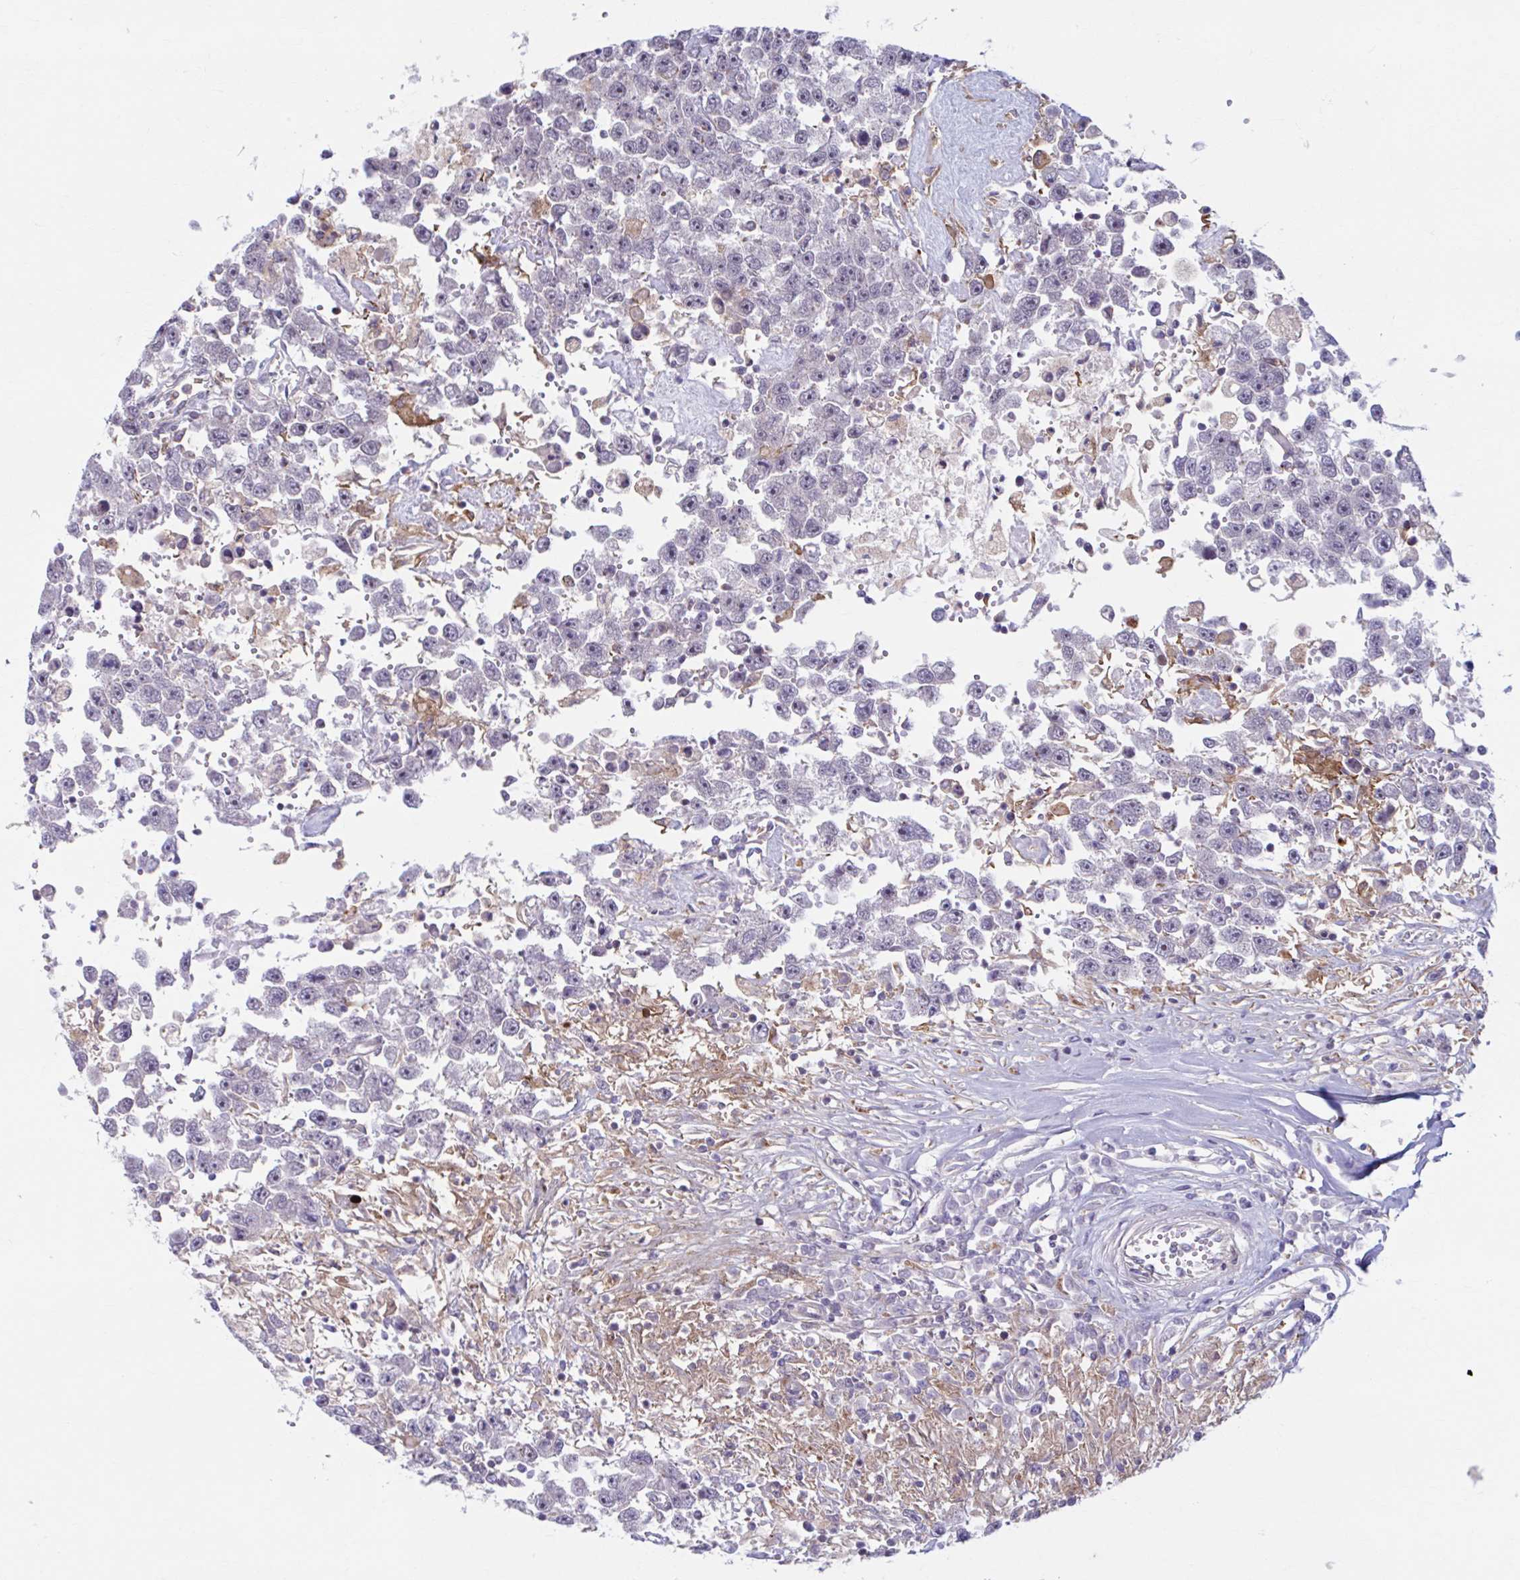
{"staining": {"intensity": "negative", "quantity": "none", "location": "none"}, "tissue": "testis cancer", "cell_type": "Tumor cells", "image_type": "cancer", "snomed": [{"axis": "morphology", "description": "Carcinoma, Embryonal, NOS"}, {"axis": "topography", "description": "Testis"}], "caption": "Photomicrograph shows no protein expression in tumor cells of testis embryonal carcinoma tissue.", "gene": "ADAT3", "patient": {"sex": "male", "age": 83}}